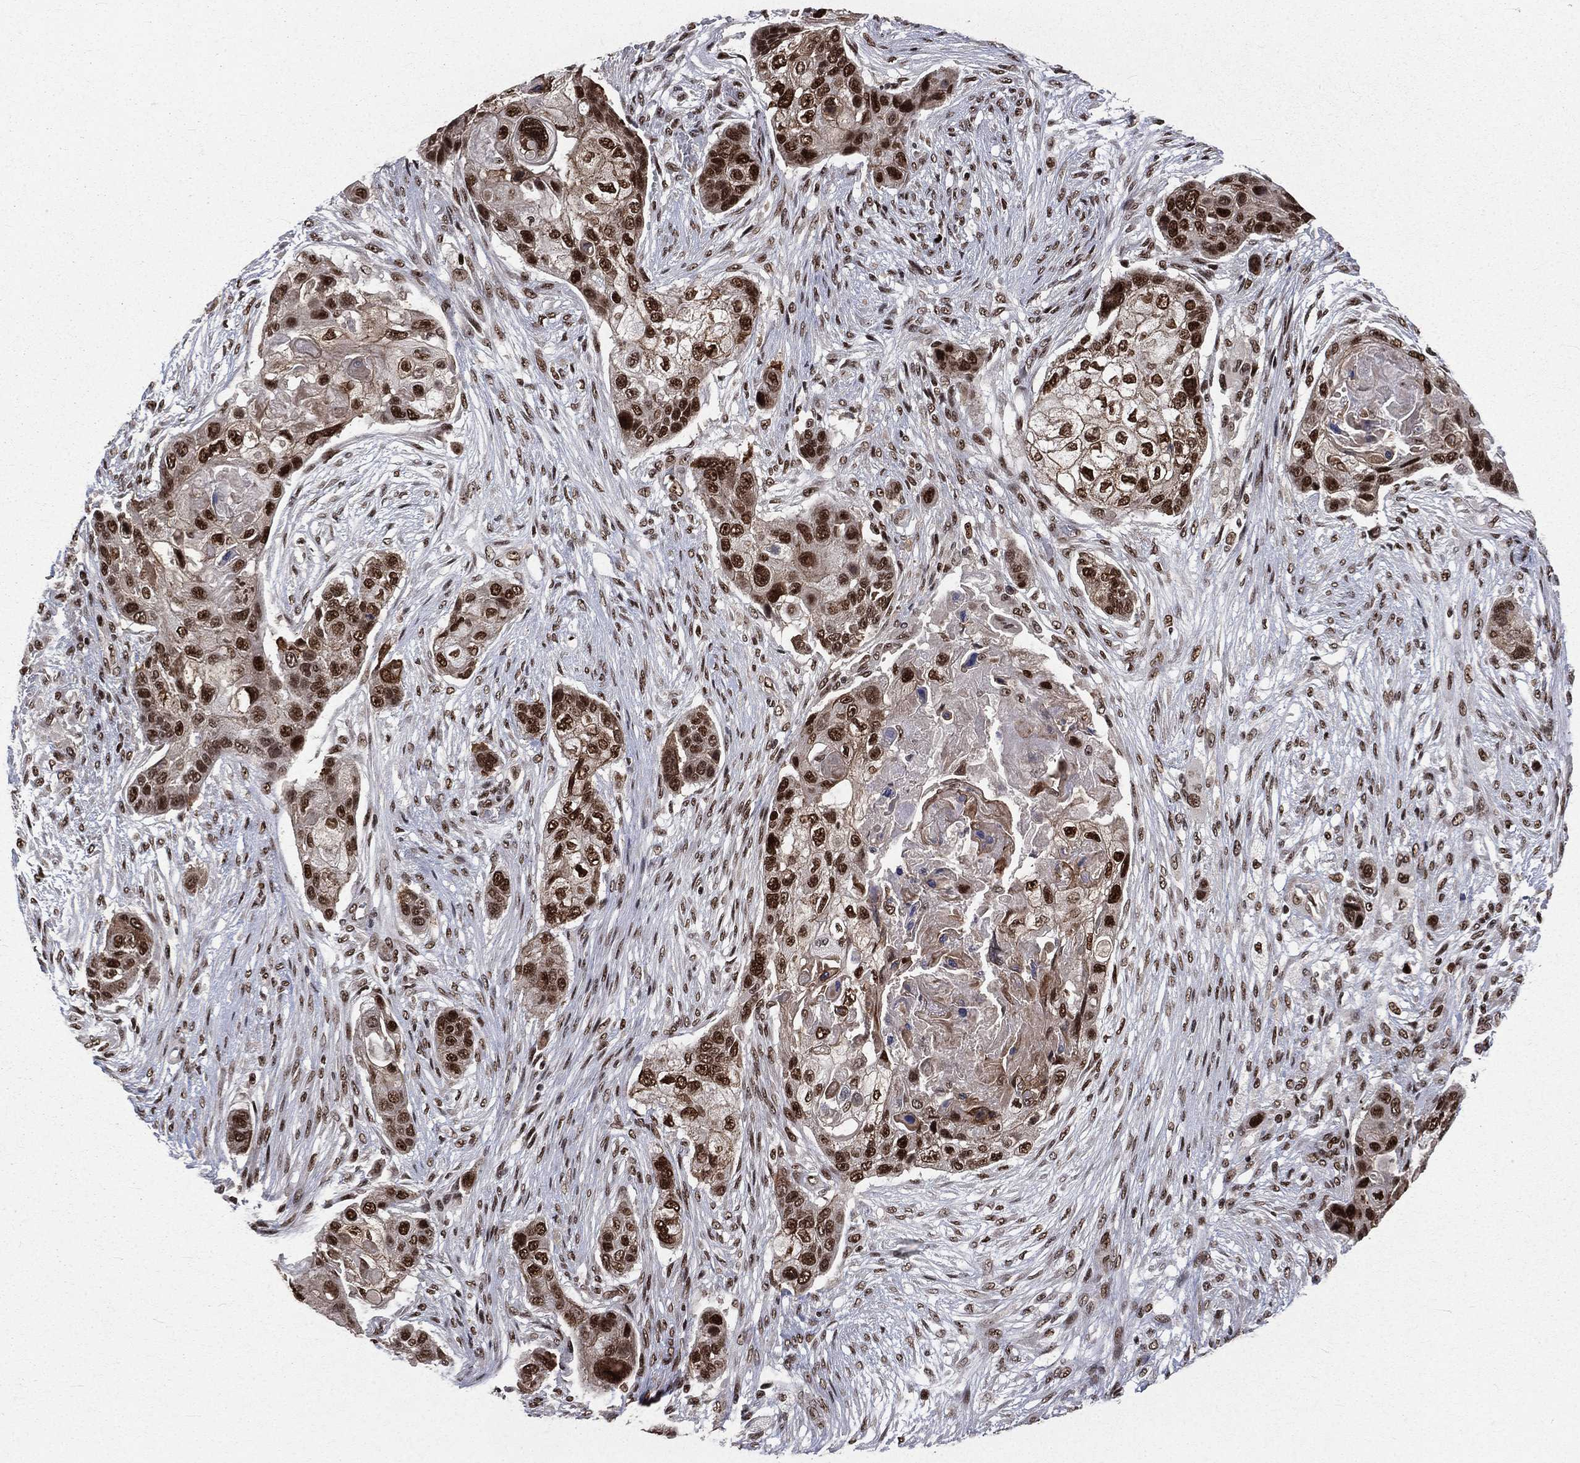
{"staining": {"intensity": "strong", "quantity": ">75%", "location": "nuclear"}, "tissue": "lung cancer", "cell_type": "Tumor cells", "image_type": "cancer", "snomed": [{"axis": "morphology", "description": "Squamous cell carcinoma, NOS"}, {"axis": "topography", "description": "Lung"}], "caption": "A histopathology image showing strong nuclear expression in about >75% of tumor cells in lung cancer (squamous cell carcinoma), as visualized by brown immunohistochemical staining.", "gene": "POLB", "patient": {"sex": "male", "age": 69}}